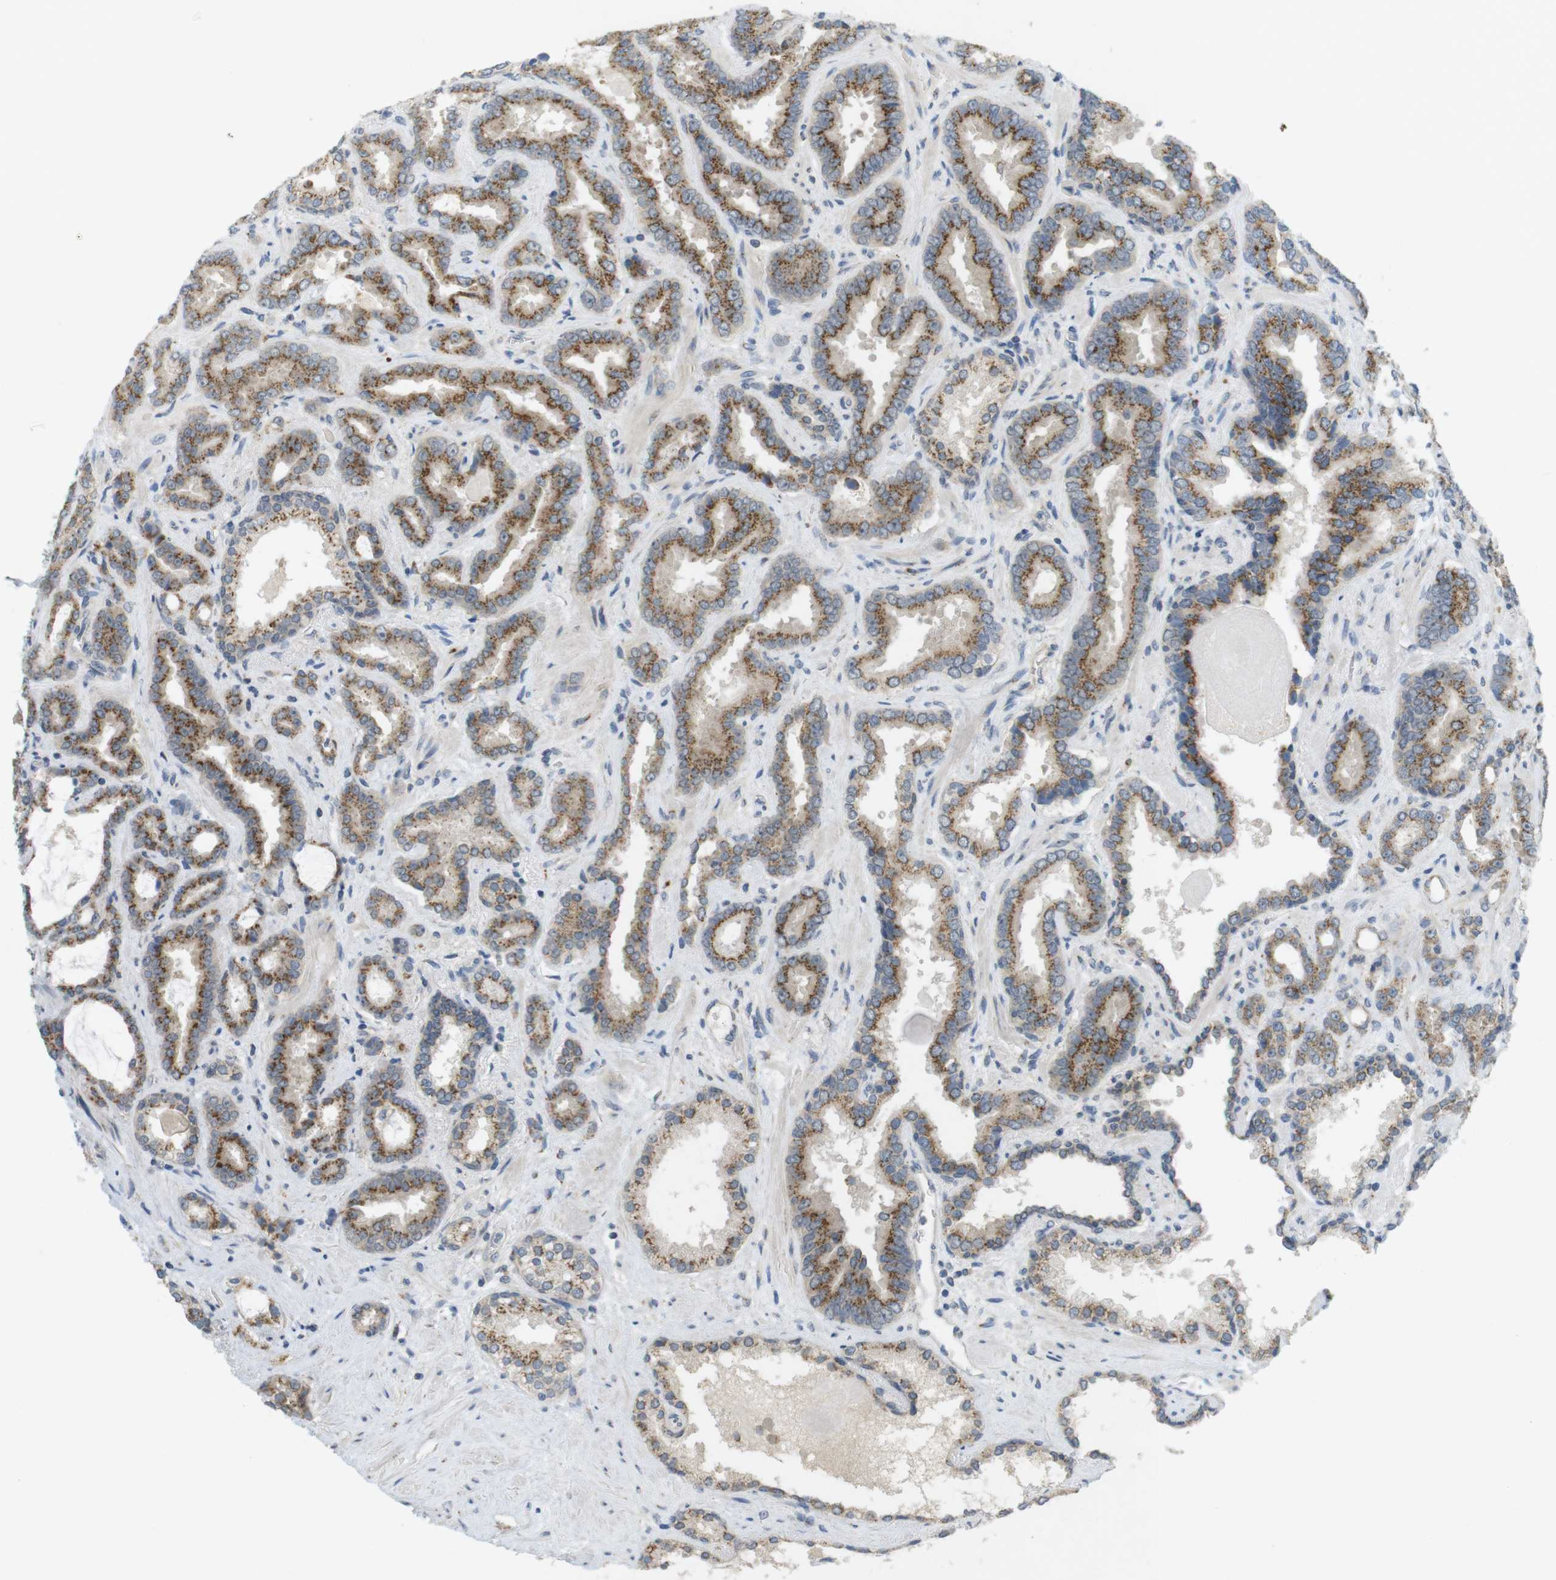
{"staining": {"intensity": "moderate", "quantity": ">75%", "location": "cytoplasmic/membranous"}, "tissue": "prostate cancer", "cell_type": "Tumor cells", "image_type": "cancer", "snomed": [{"axis": "morphology", "description": "Adenocarcinoma, Low grade"}, {"axis": "topography", "description": "Prostate"}], "caption": "An image of human prostate adenocarcinoma (low-grade) stained for a protein displays moderate cytoplasmic/membranous brown staining in tumor cells. (Stains: DAB in brown, nuclei in blue, Microscopy: brightfield microscopy at high magnification).", "gene": "YIPF3", "patient": {"sex": "male", "age": 60}}